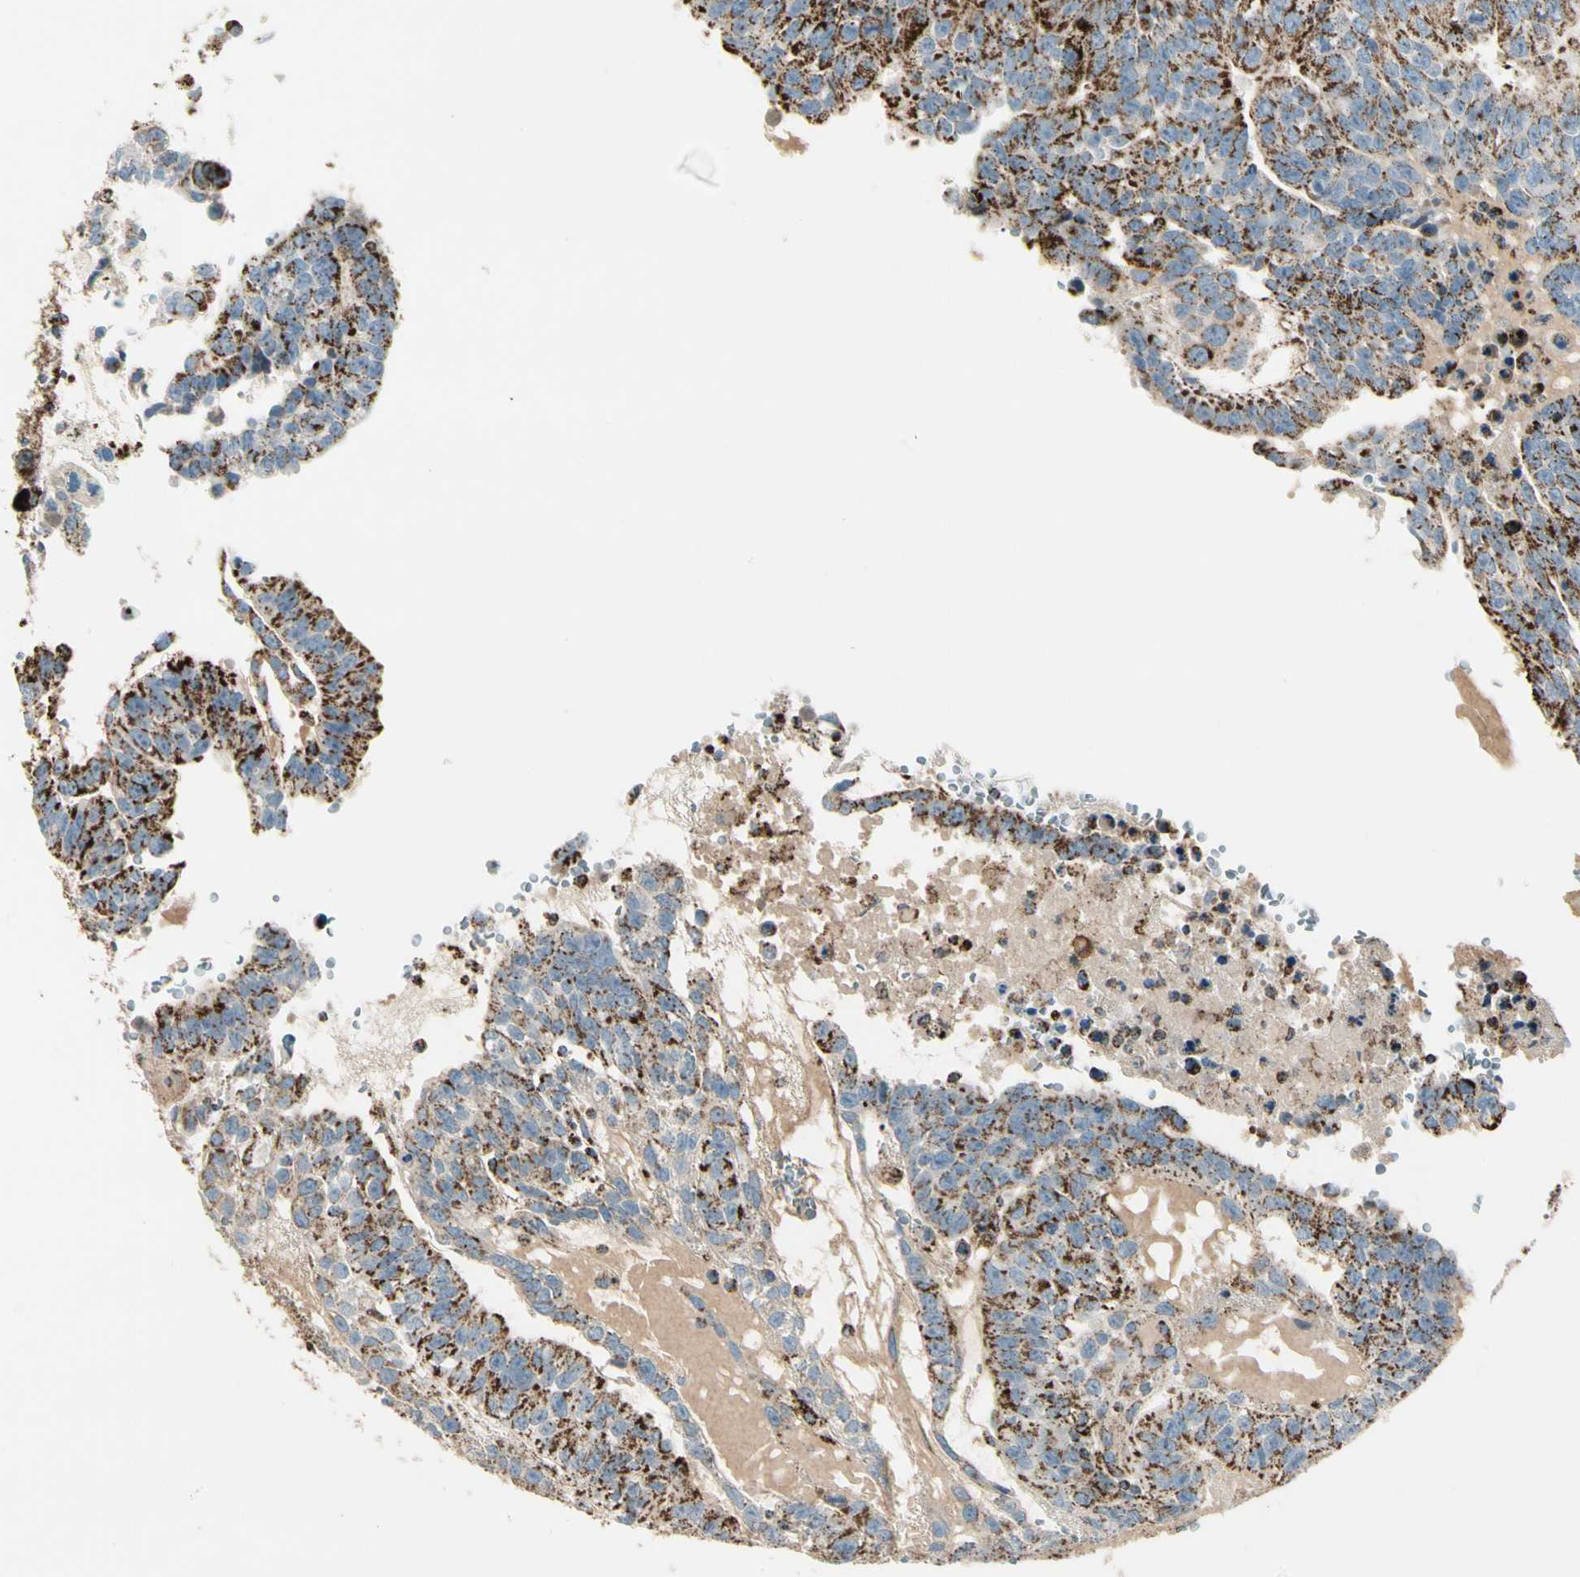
{"staining": {"intensity": "strong", "quantity": ">75%", "location": "cytoplasmic/membranous"}, "tissue": "testis cancer", "cell_type": "Tumor cells", "image_type": "cancer", "snomed": [{"axis": "morphology", "description": "Seminoma, NOS"}, {"axis": "morphology", "description": "Carcinoma, Embryonal, NOS"}, {"axis": "topography", "description": "Testis"}], "caption": "An immunohistochemistry image of neoplastic tissue is shown. Protein staining in brown labels strong cytoplasmic/membranous positivity in testis cancer (embryonal carcinoma) within tumor cells.", "gene": "ME2", "patient": {"sex": "male", "age": 52}}